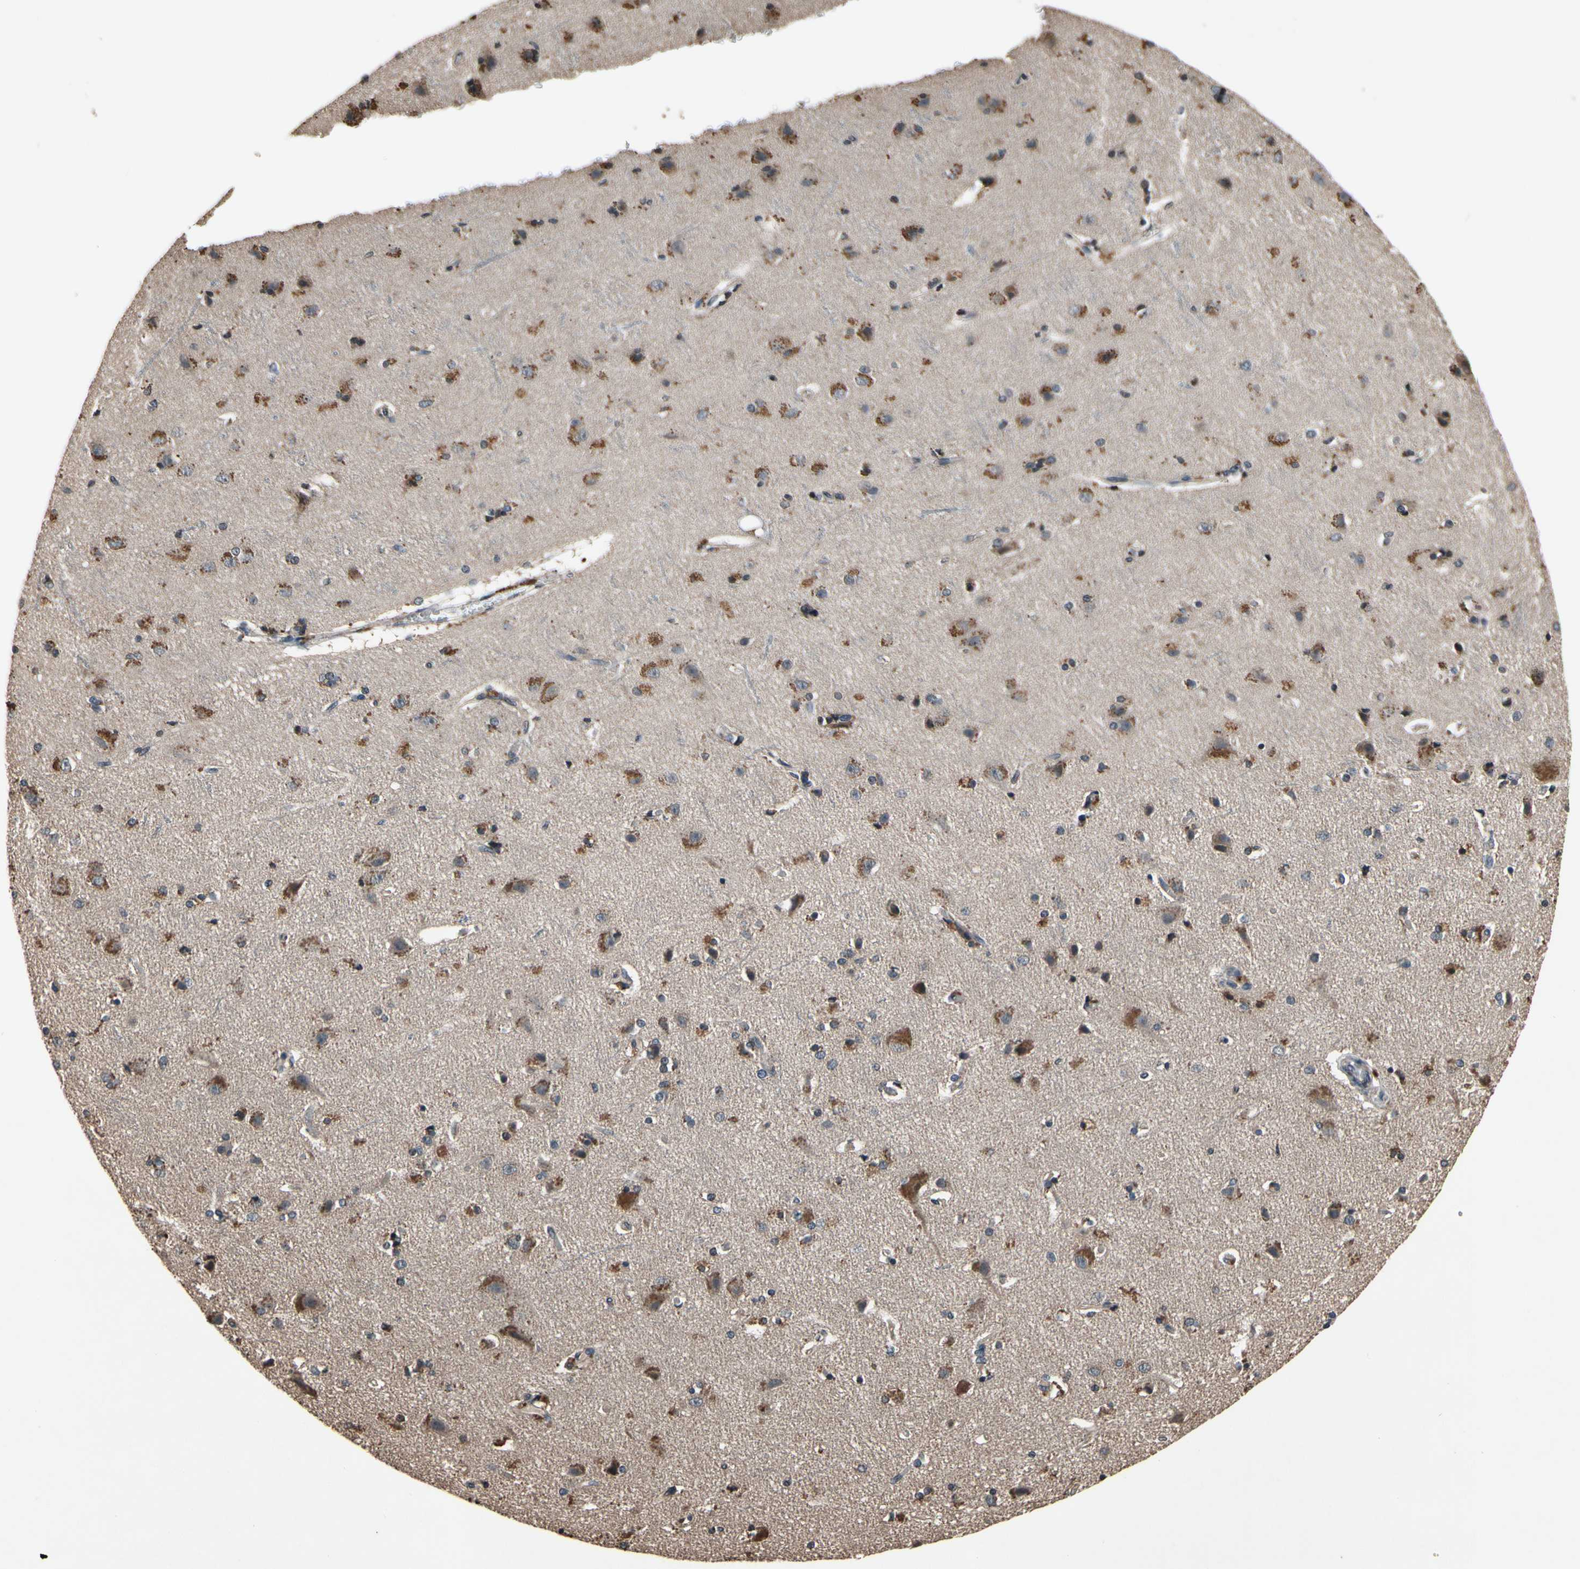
{"staining": {"intensity": "moderate", "quantity": "<25%", "location": "cytoplasmic/membranous"}, "tissue": "cerebral cortex", "cell_type": "Endothelial cells", "image_type": "normal", "snomed": [{"axis": "morphology", "description": "Normal tissue, NOS"}, {"axis": "topography", "description": "Cerebral cortex"}], "caption": "Approximately <25% of endothelial cells in unremarkable human cerebral cortex display moderate cytoplasmic/membranous protein expression as visualized by brown immunohistochemical staining.", "gene": "MBTPS2", "patient": {"sex": "female", "age": 54}}